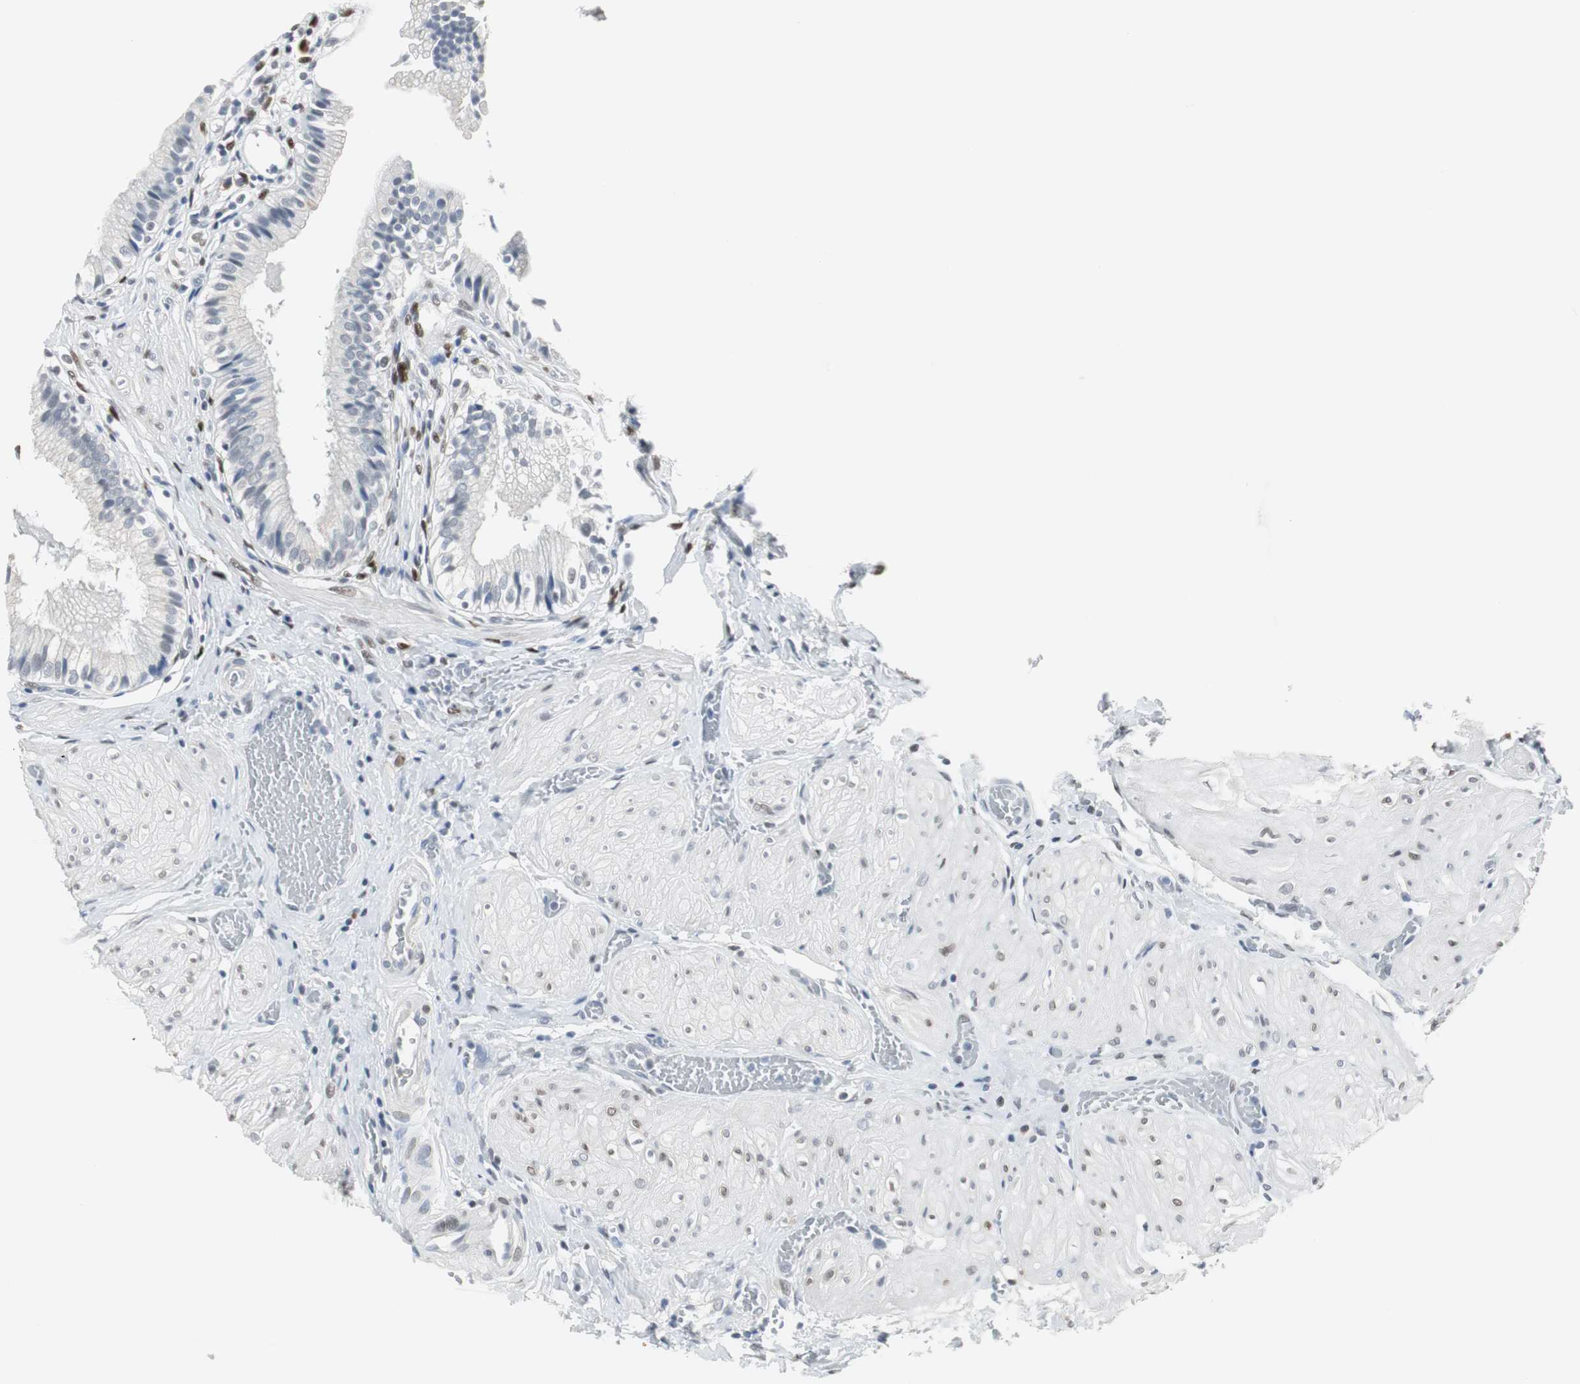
{"staining": {"intensity": "negative", "quantity": "none", "location": "none"}, "tissue": "gallbladder", "cell_type": "Glandular cells", "image_type": "normal", "snomed": [{"axis": "morphology", "description": "Normal tissue, NOS"}, {"axis": "topography", "description": "Gallbladder"}], "caption": "This is an immunohistochemistry image of unremarkable gallbladder. There is no expression in glandular cells.", "gene": "ELK1", "patient": {"sex": "male", "age": 65}}